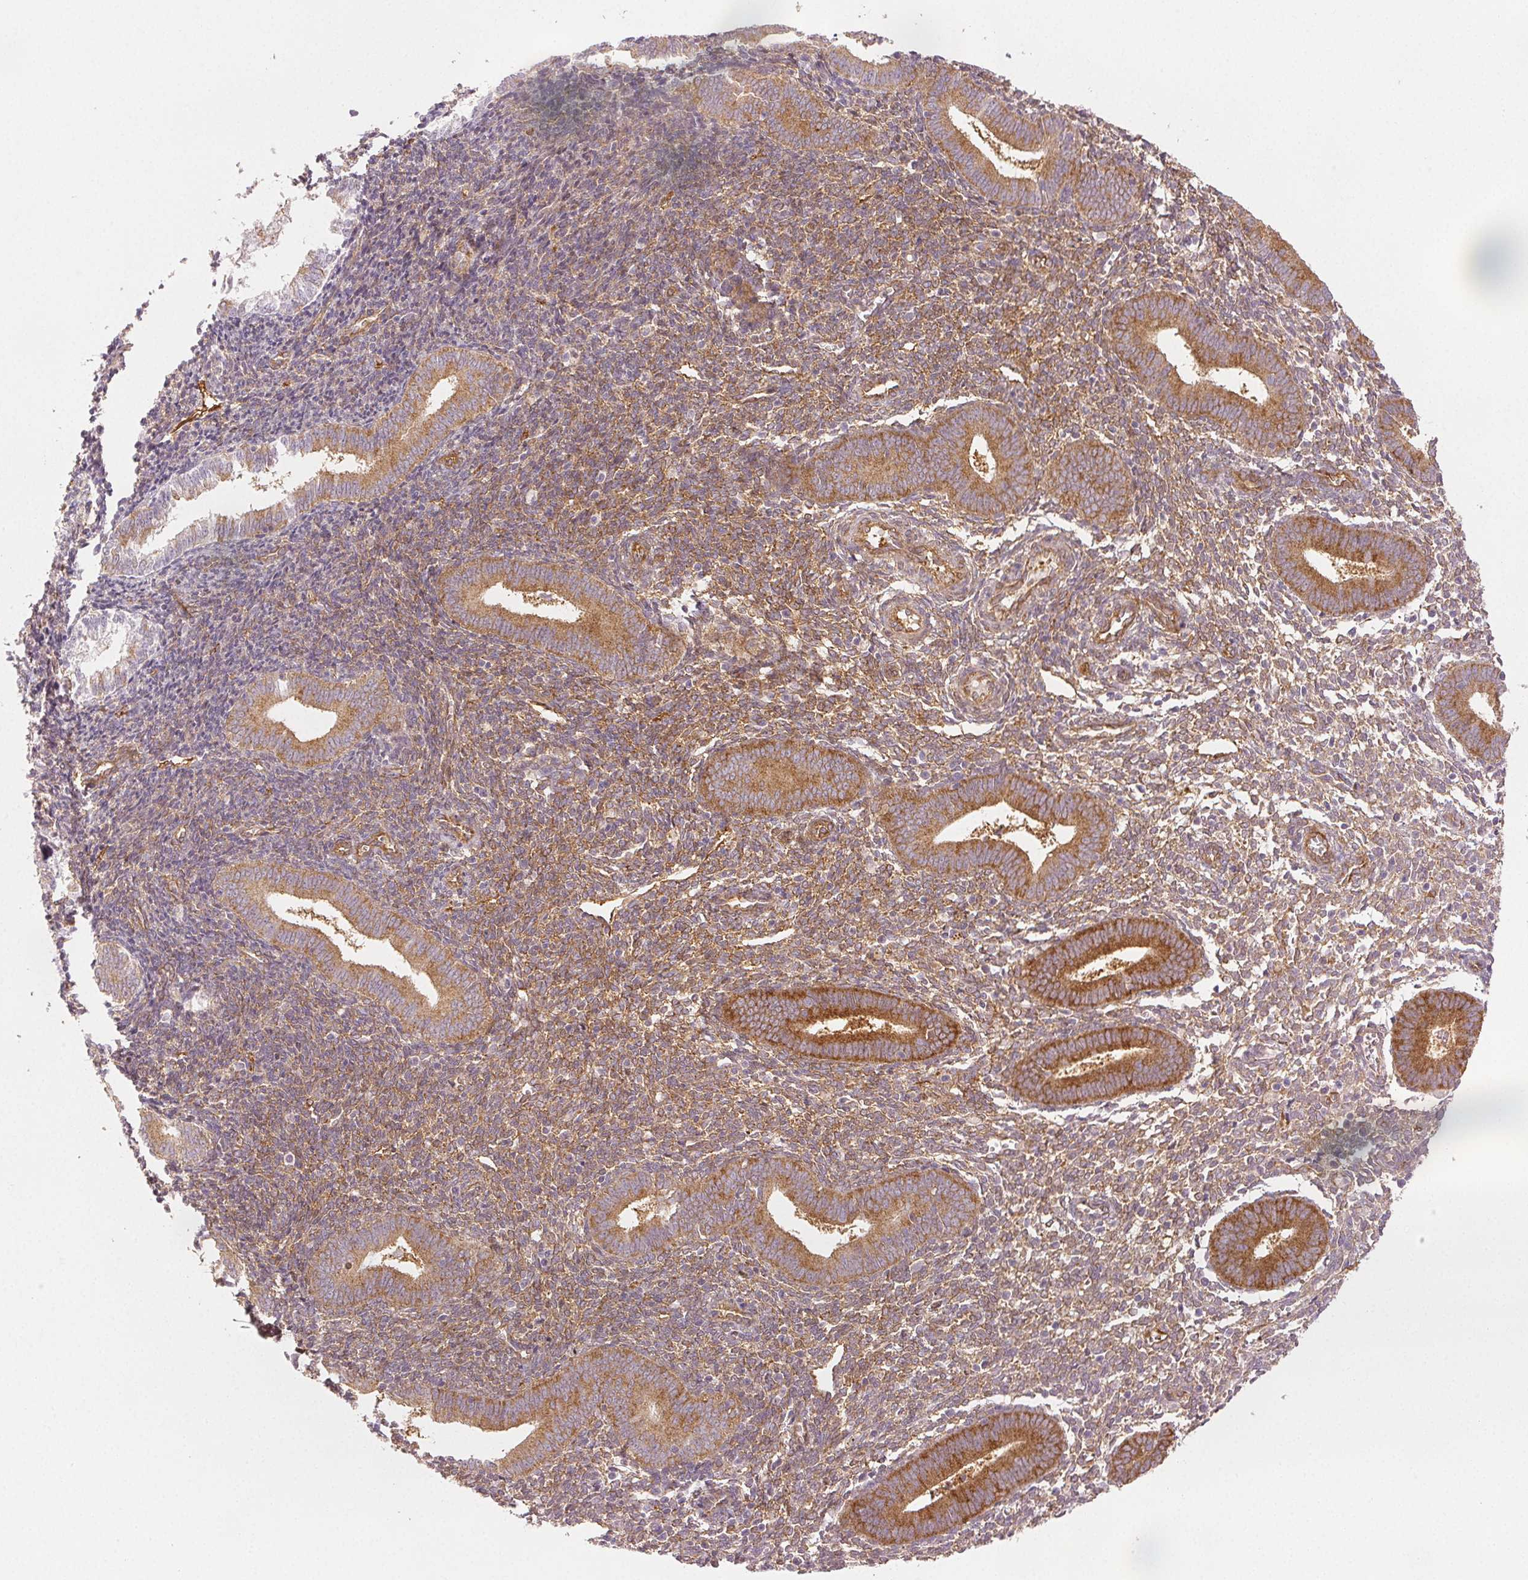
{"staining": {"intensity": "moderate", "quantity": "25%-75%", "location": "cytoplasmic/membranous"}, "tissue": "endometrium", "cell_type": "Cells in endometrial stroma", "image_type": "normal", "snomed": [{"axis": "morphology", "description": "Normal tissue, NOS"}, {"axis": "topography", "description": "Endometrium"}], "caption": "Brown immunohistochemical staining in normal human endometrium shows moderate cytoplasmic/membranous positivity in about 25%-75% of cells in endometrial stroma.", "gene": "DIAPH2", "patient": {"sex": "female", "age": 25}}